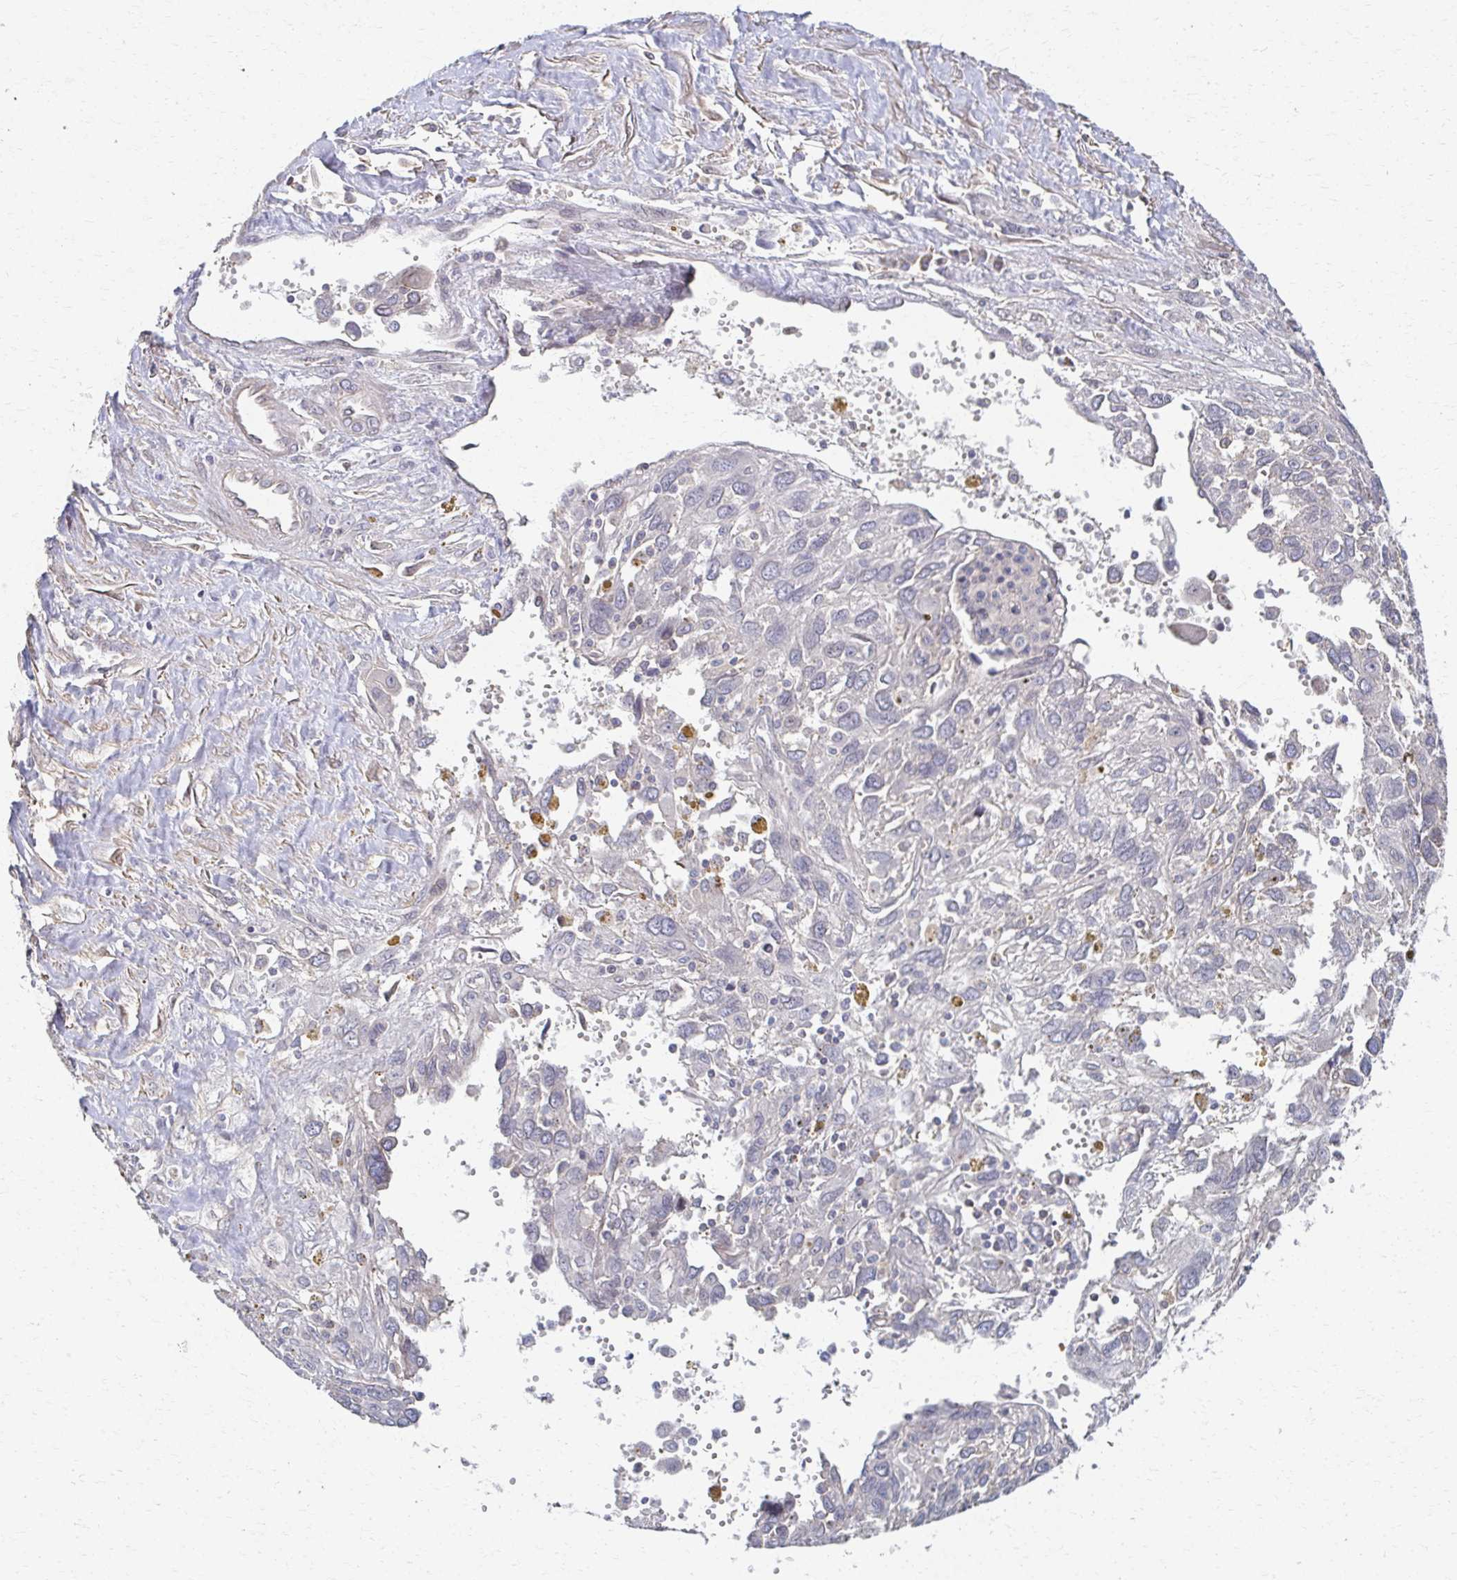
{"staining": {"intensity": "negative", "quantity": "none", "location": "none"}, "tissue": "pancreatic cancer", "cell_type": "Tumor cells", "image_type": "cancer", "snomed": [{"axis": "morphology", "description": "Adenocarcinoma, NOS"}, {"axis": "topography", "description": "Pancreas"}], "caption": "Immunohistochemistry (IHC) micrograph of neoplastic tissue: adenocarcinoma (pancreatic) stained with DAB (3,3'-diaminobenzidine) exhibits no significant protein staining in tumor cells.", "gene": "EOLA2", "patient": {"sex": "female", "age": 47}}